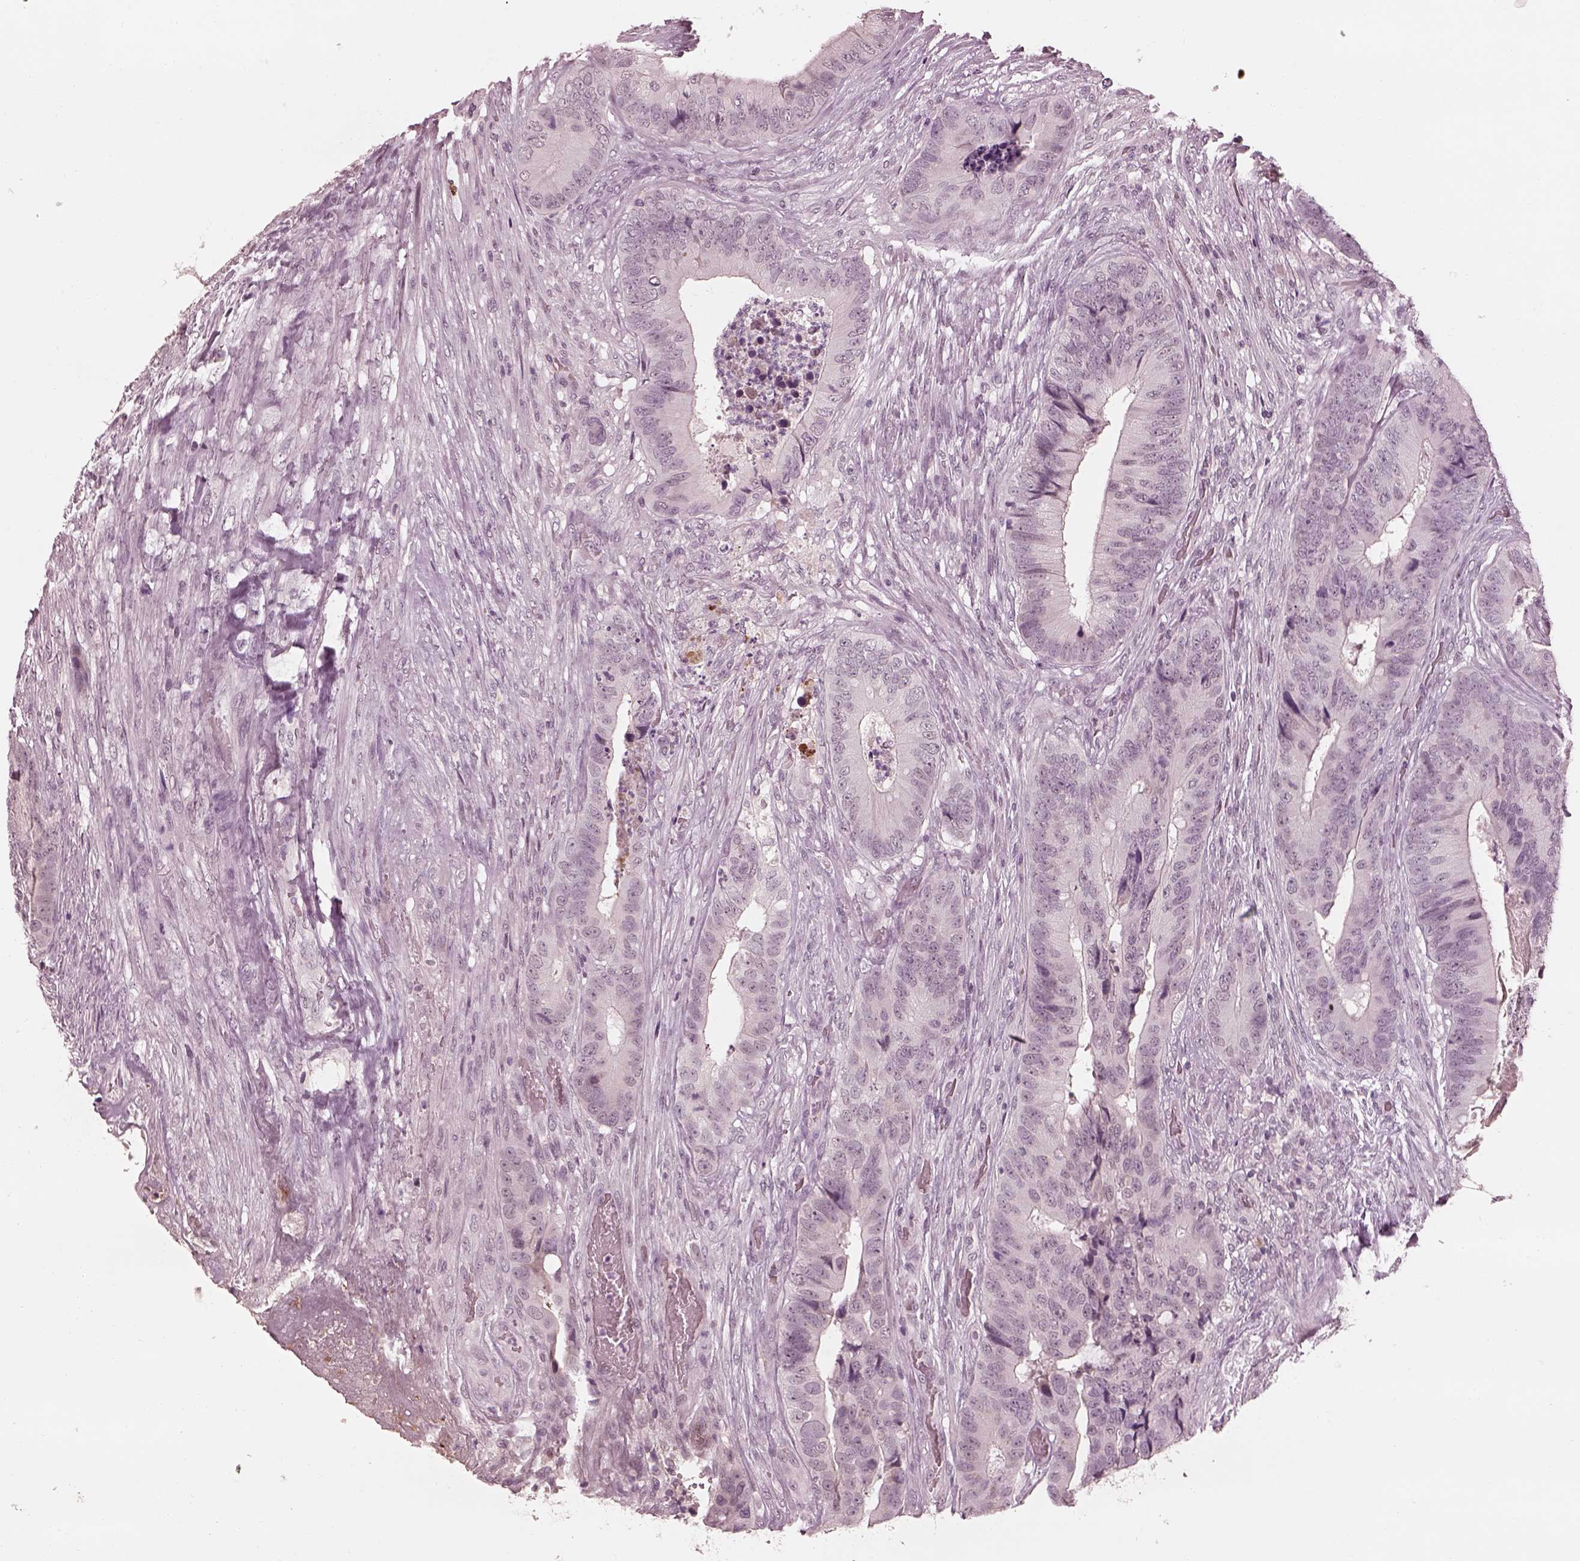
{"staining": {"intensity": "negative", "quantity": "none", "location": "none"}, "tissue": "colorectal cancer", "cell_type": "Tumor cells", "image_type": "cancer", "snomed": [{"axis": "morphology", "description": "Adenocarcinoma, NOS"}, {"axis": "topography", "description": "Colon"}], "caption": "Histopathology image shows no significant protein staining in tumor cells of colorectal cancer. (DAB immunohistochemistry (IHC) visualized using brightfield microscopy, high magnification).", "gene": "KCNA2", "patient": {"sex": "male", "age": 84}}